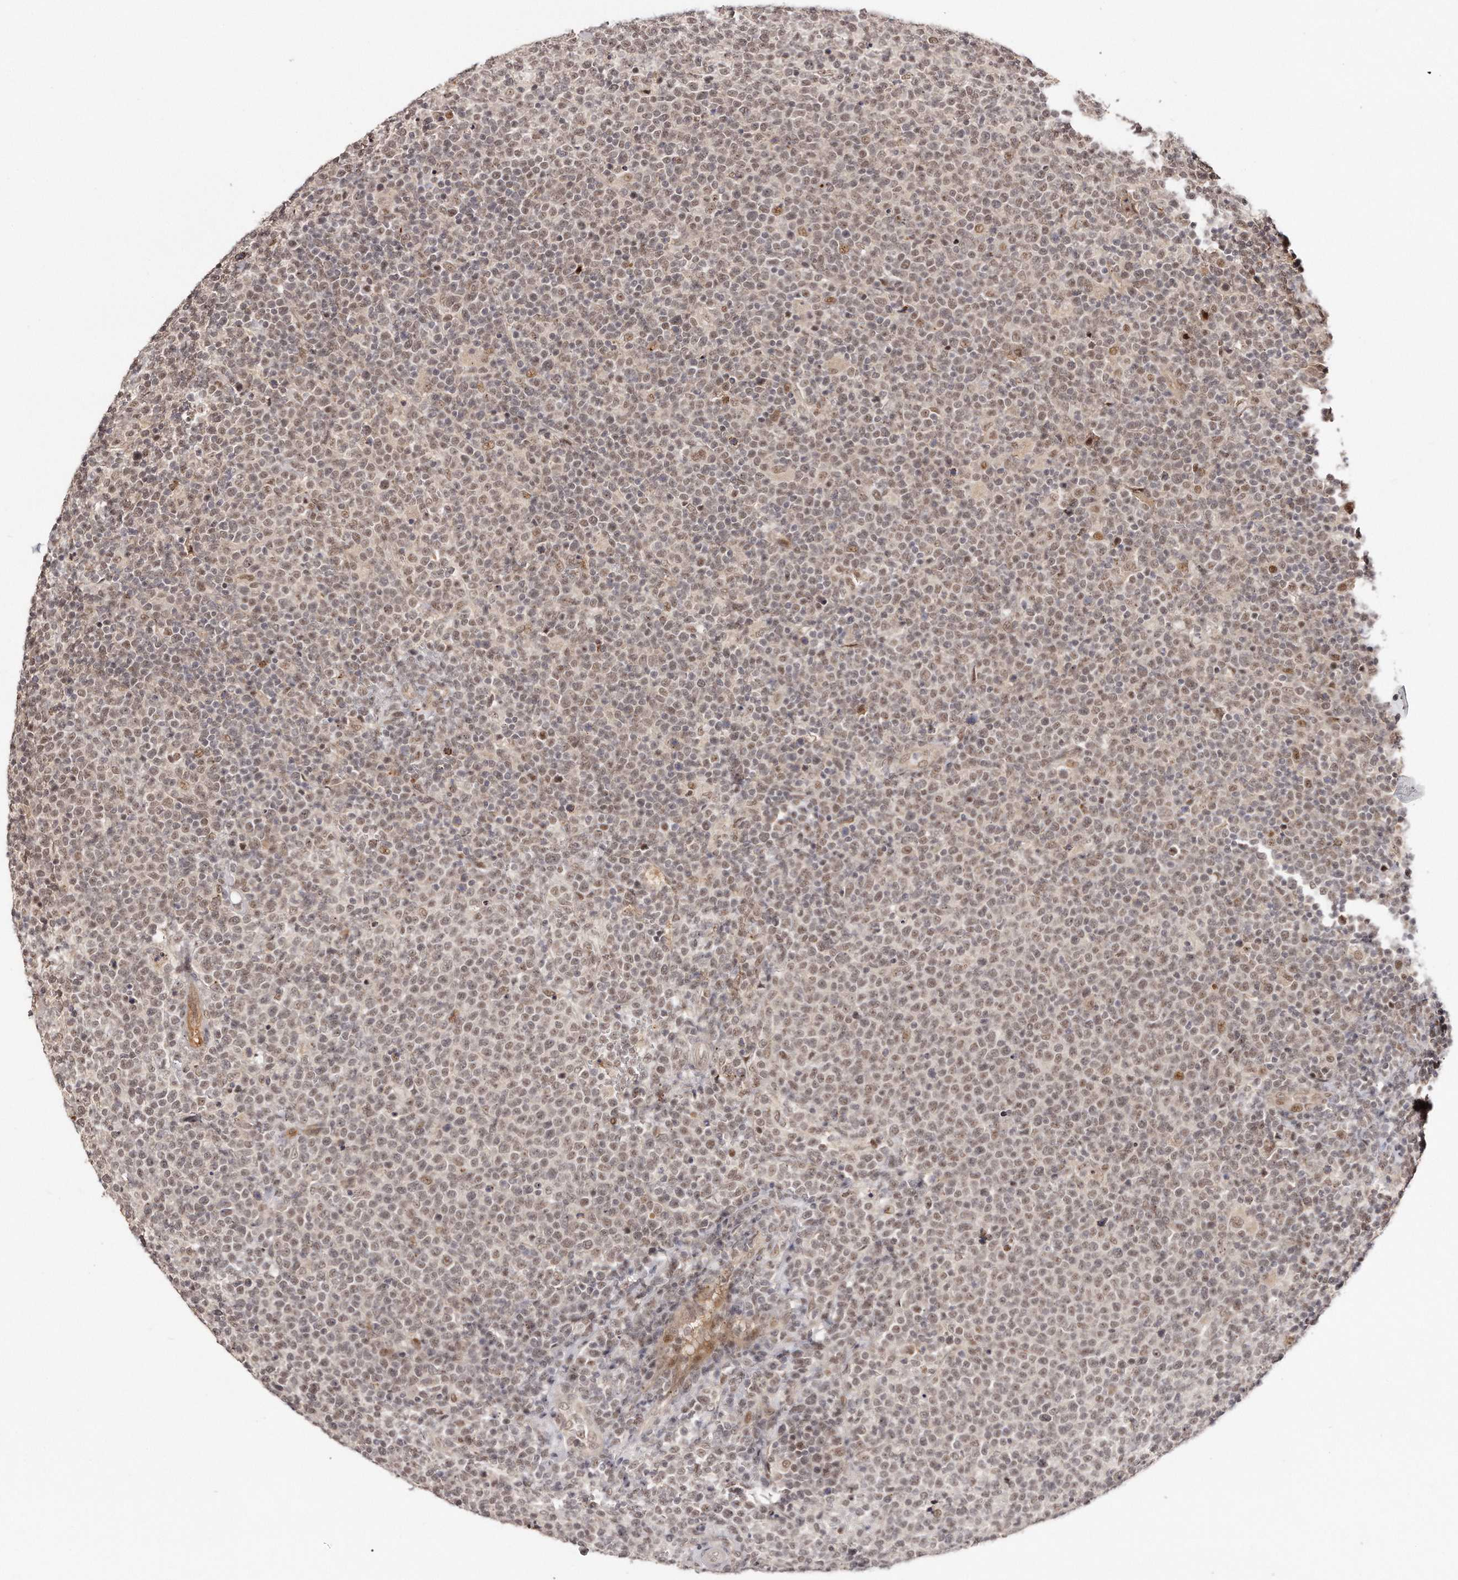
{"staining": {"intensity": "weak", "quantity": ">75%", "location": "nuclear"}, "tissue": "lymphoma", "cell_type": "Tumor cells", "image_type": "cancer", "snomed": [{"axis": "morphology", "description": "Malignant lymphoma, non-Hodgkin's type, High grade"}, {"axis": "topography", "description": "Lymph node"}], "caption": "Lymphoma was stained to show a protein in brown. There is low levels of weak nuclear positivity in about >75% of tumor cells.", "gene": "SOX4", "patient": {"sex": "male", "age": 61}}